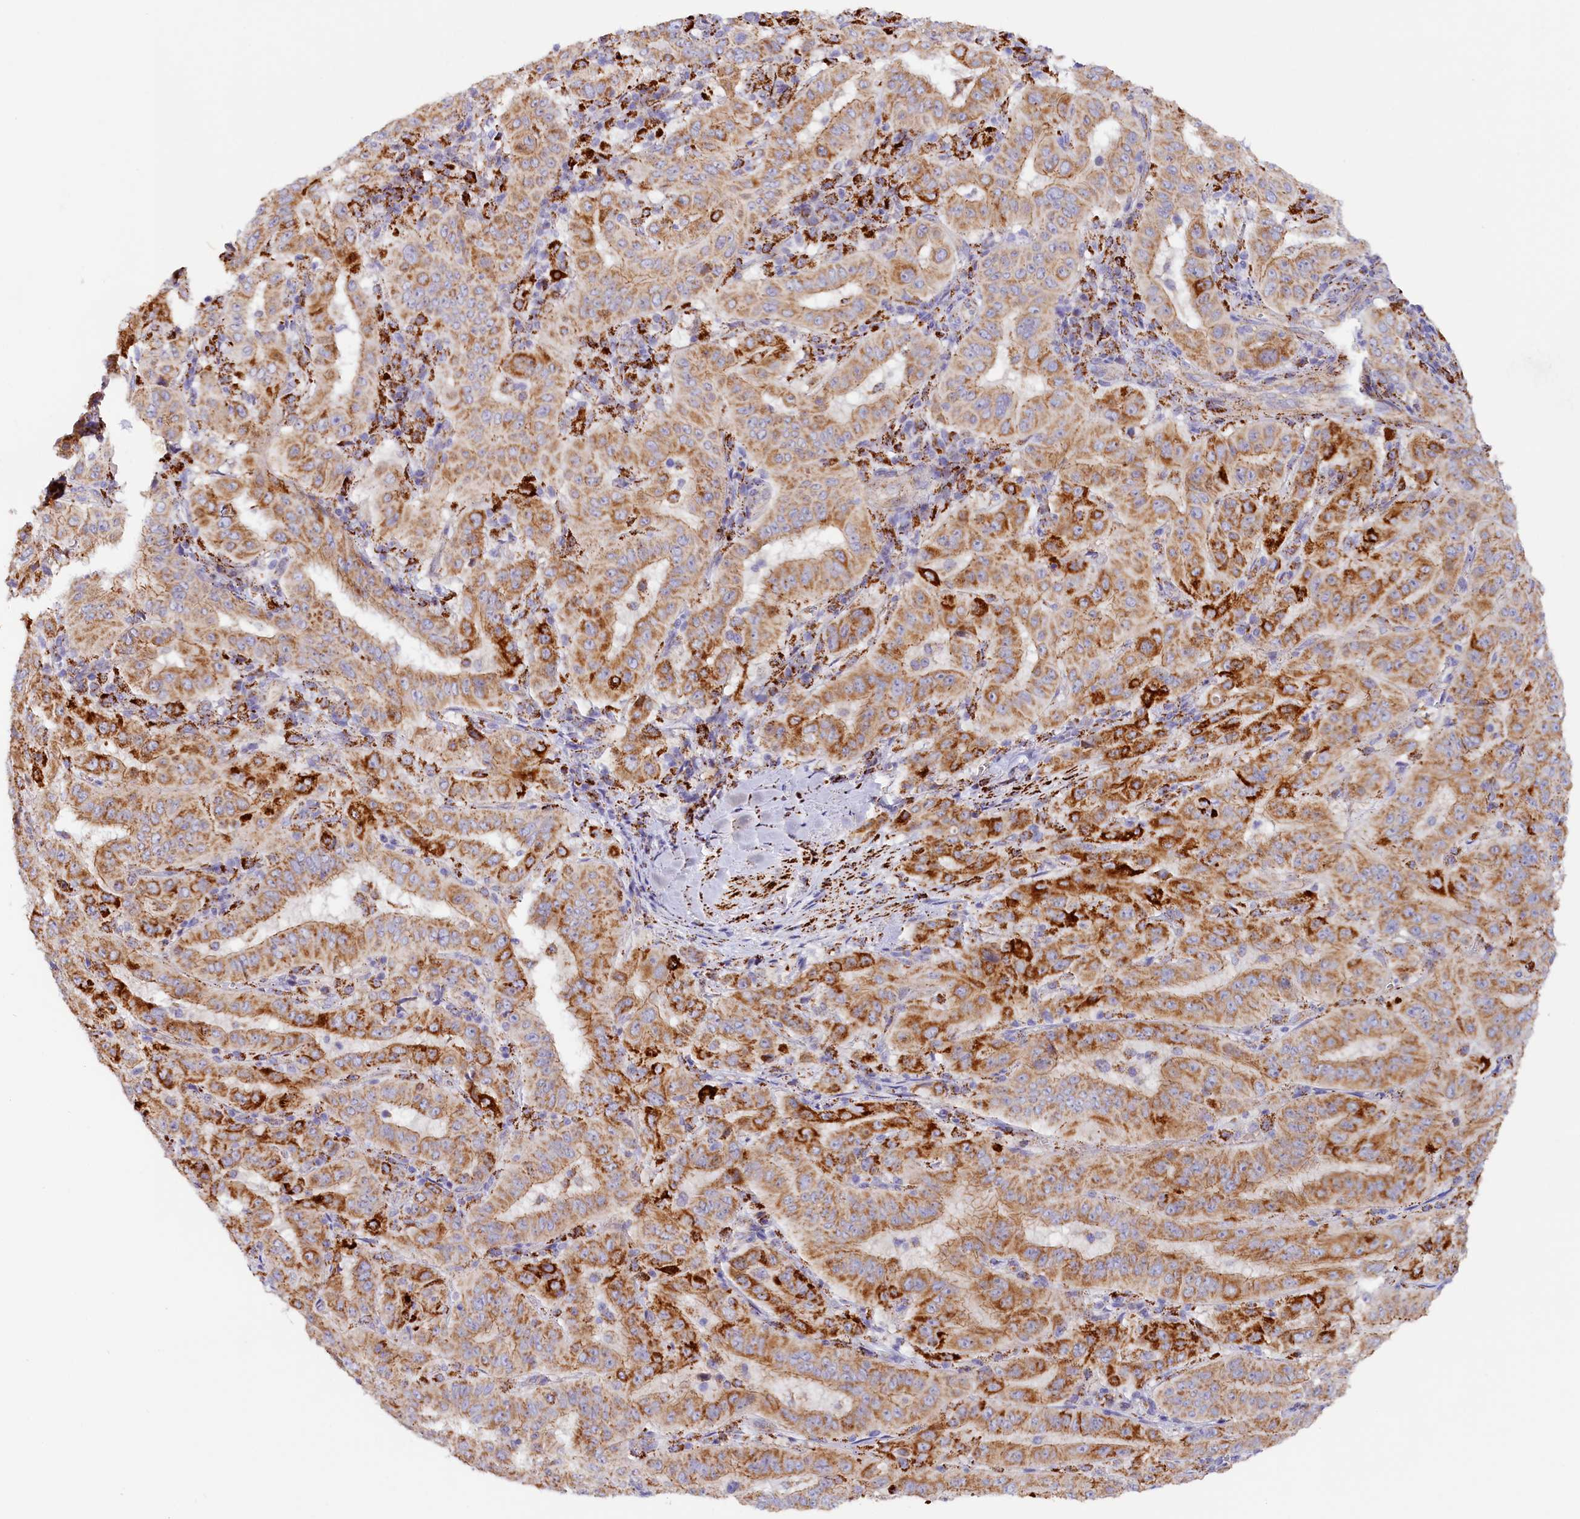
{"staining": {"intensity": "strong", "quantity": "25%-75%", "location": "cytoplasmic/membranous"}, "tissue": "pancreatic cancer", "cell_type": "Tumor cells", "image_type": "cancer", "snomed": [{"axis": "morphology", "description": "Adenocarcinoma, NOS"}, {"axis": "topography", "description": "Pancreas"}], "caption": "Strong cytoplasmic/membranous protein positivity is seen in approximately 25%-75% of tumor cells in pancreatic adenocarcinoma. The protein is shown in brown color, while the nuclei are stained blue.", "gene": "AKTIP", "patient": {"sex": "male", "age": 63}}